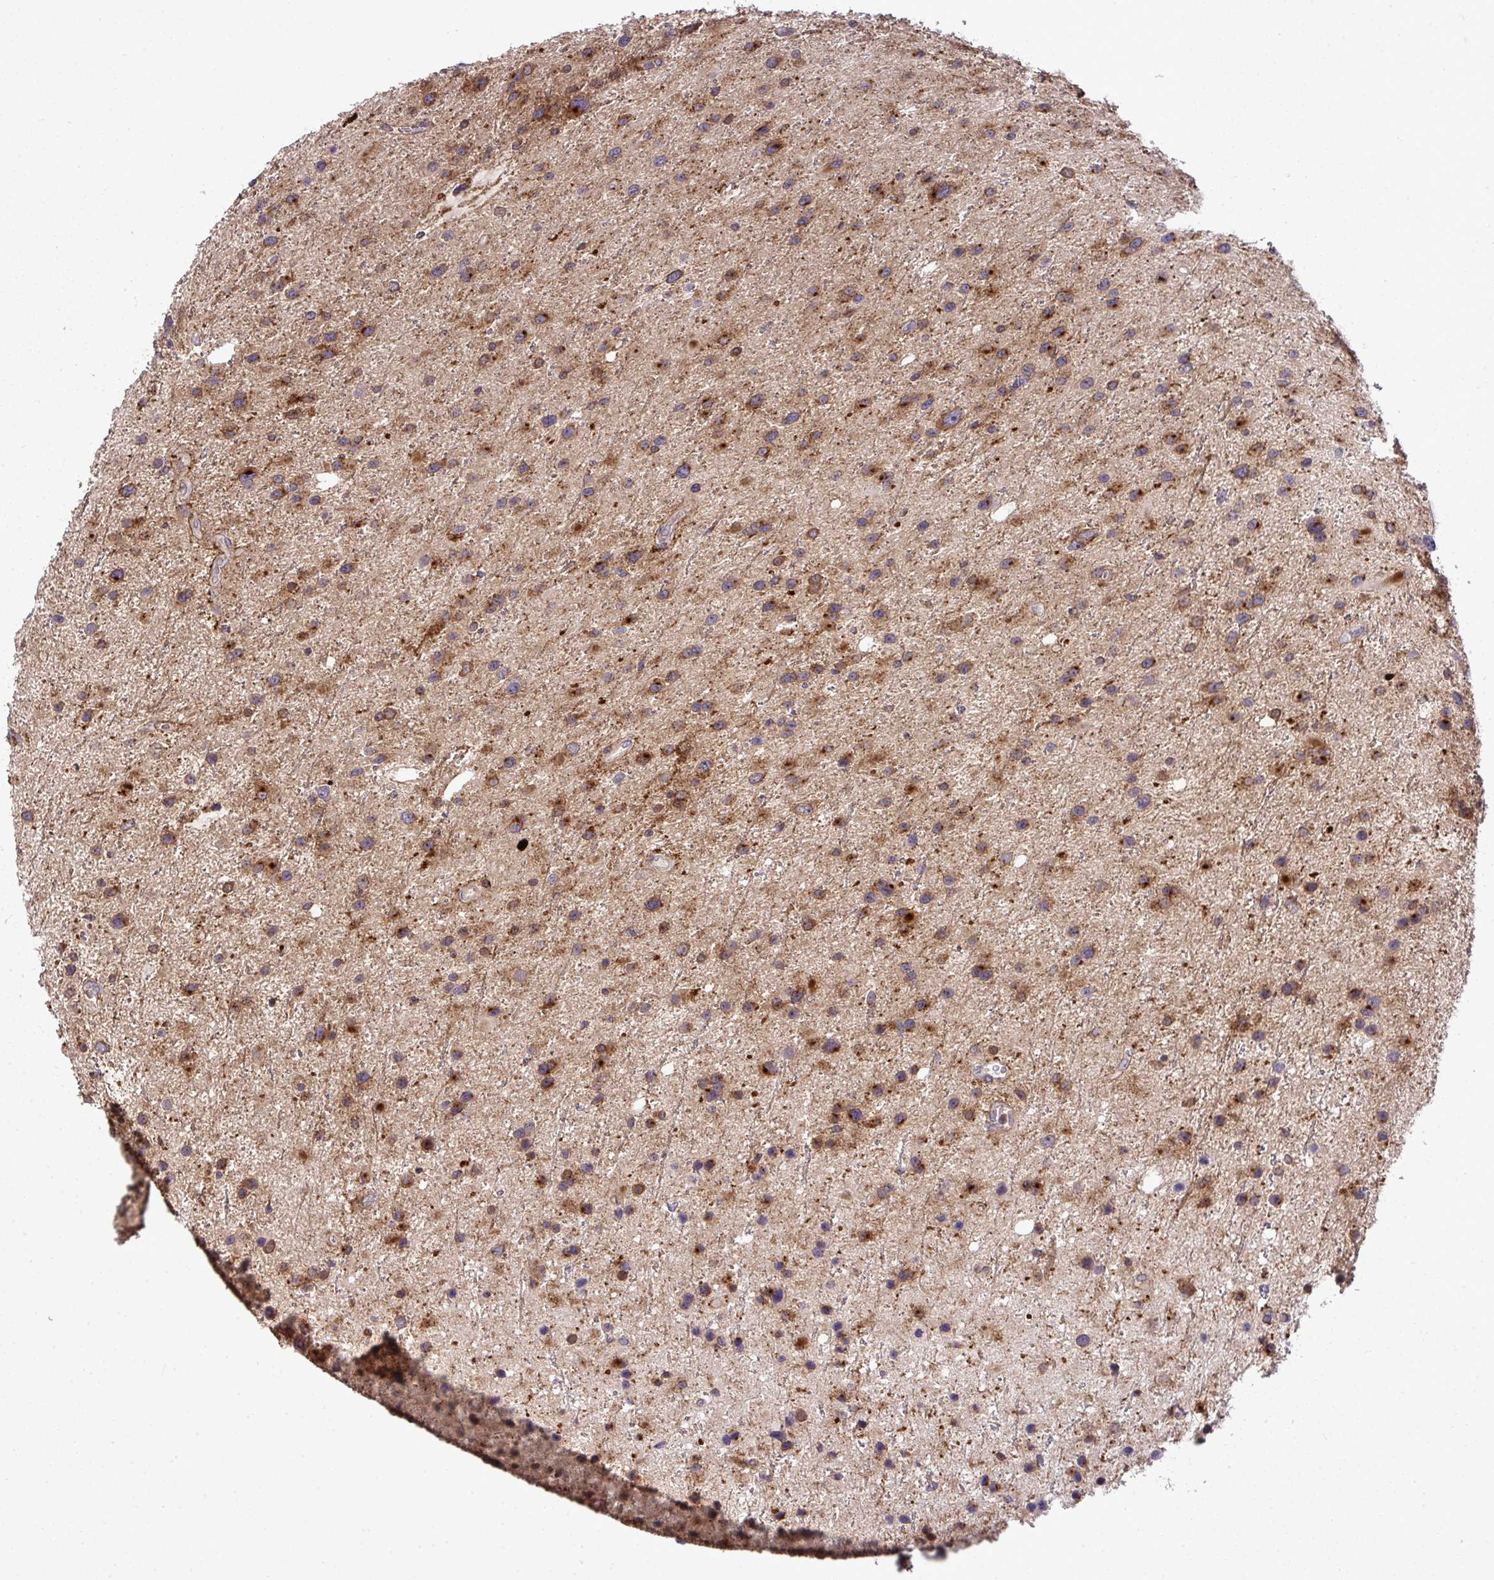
{"staining": {"intensity": "moderate", "quantity": ">75%", "location": "cytoplasmic/membranous"}, "tissue": "glioma", "cell_type": "Tumor cells", "image_type": "cancer", "snomed": [{"axis": "morphology", "description": "Glioma, malignant, Low grade"}, {"axis": "topography", "description": "Brain"}], "caption": "Glioma tissue exhibits moderate cytoplasmic/membranous positivity in approximately >75% of tumor cells, visualized by immunohistochemistry. (Stains: DAB (3,3'-diaminobenzidine) in brown, nuclei in blue, Microscopy: brightfield microscopy at high magnification).", "gene": "SLC9A6", "patient": {"sex": "female", "age": 32}}